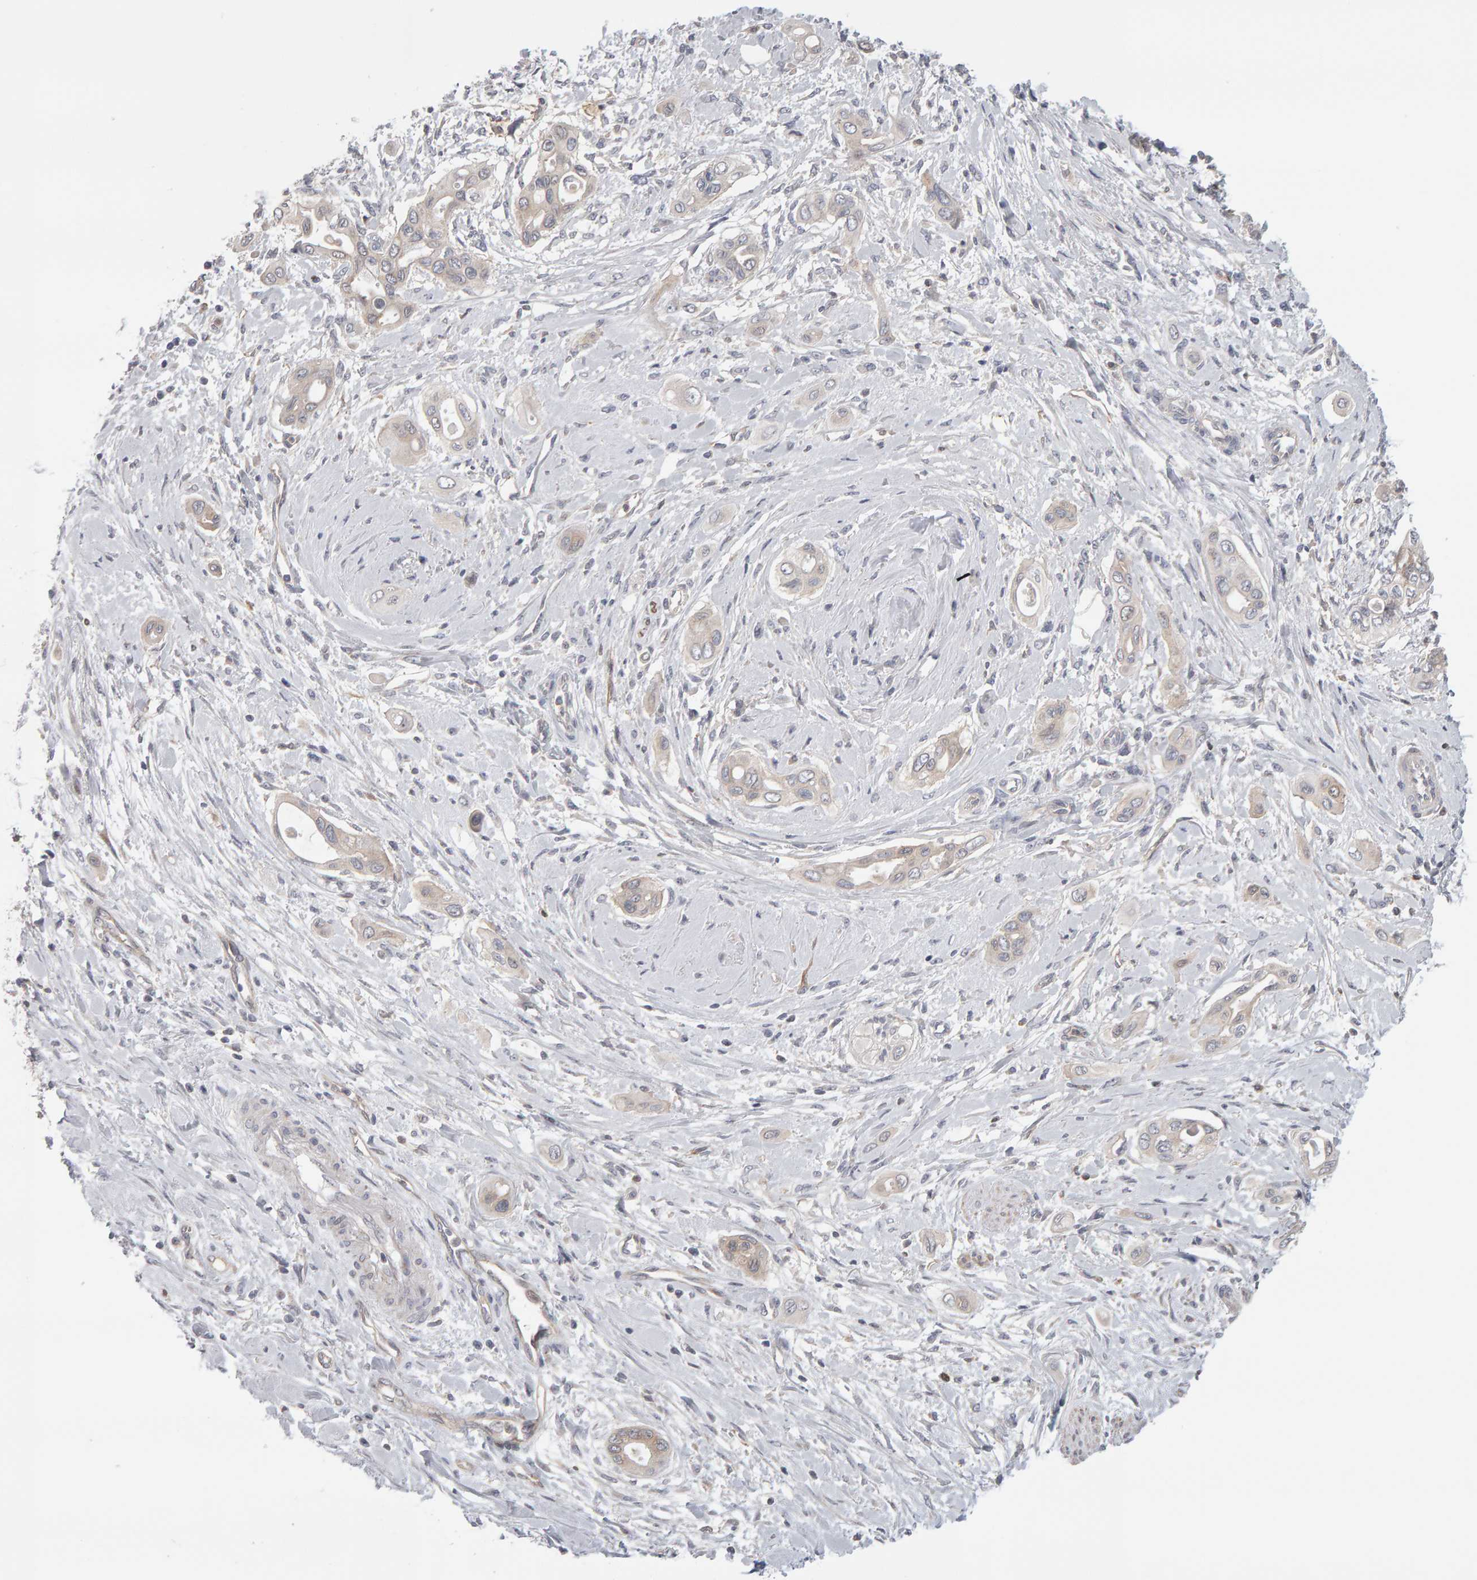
{"staining": {"intensity": "weak", "quantity": "<25%", "location": "cytoplasmic/membranous"}, "tissue": "pancreatic cancer", "cell_type": "Tumor cells", "image_type": "cancer", "snomed": [{"axis": "morphology", "description": "Adenocarcinoma, NOS"}, {"axis": "topography", "description": "Pancreas"}], "caption": "This image is of pancreatic adenocarcinoma stained with IHC to label a protein in brown with the nuclei are counter-stained blue. There is no expression in tumor cells.", "gene": "MSRA", "patient": {"sex": "male", "age": 59}}